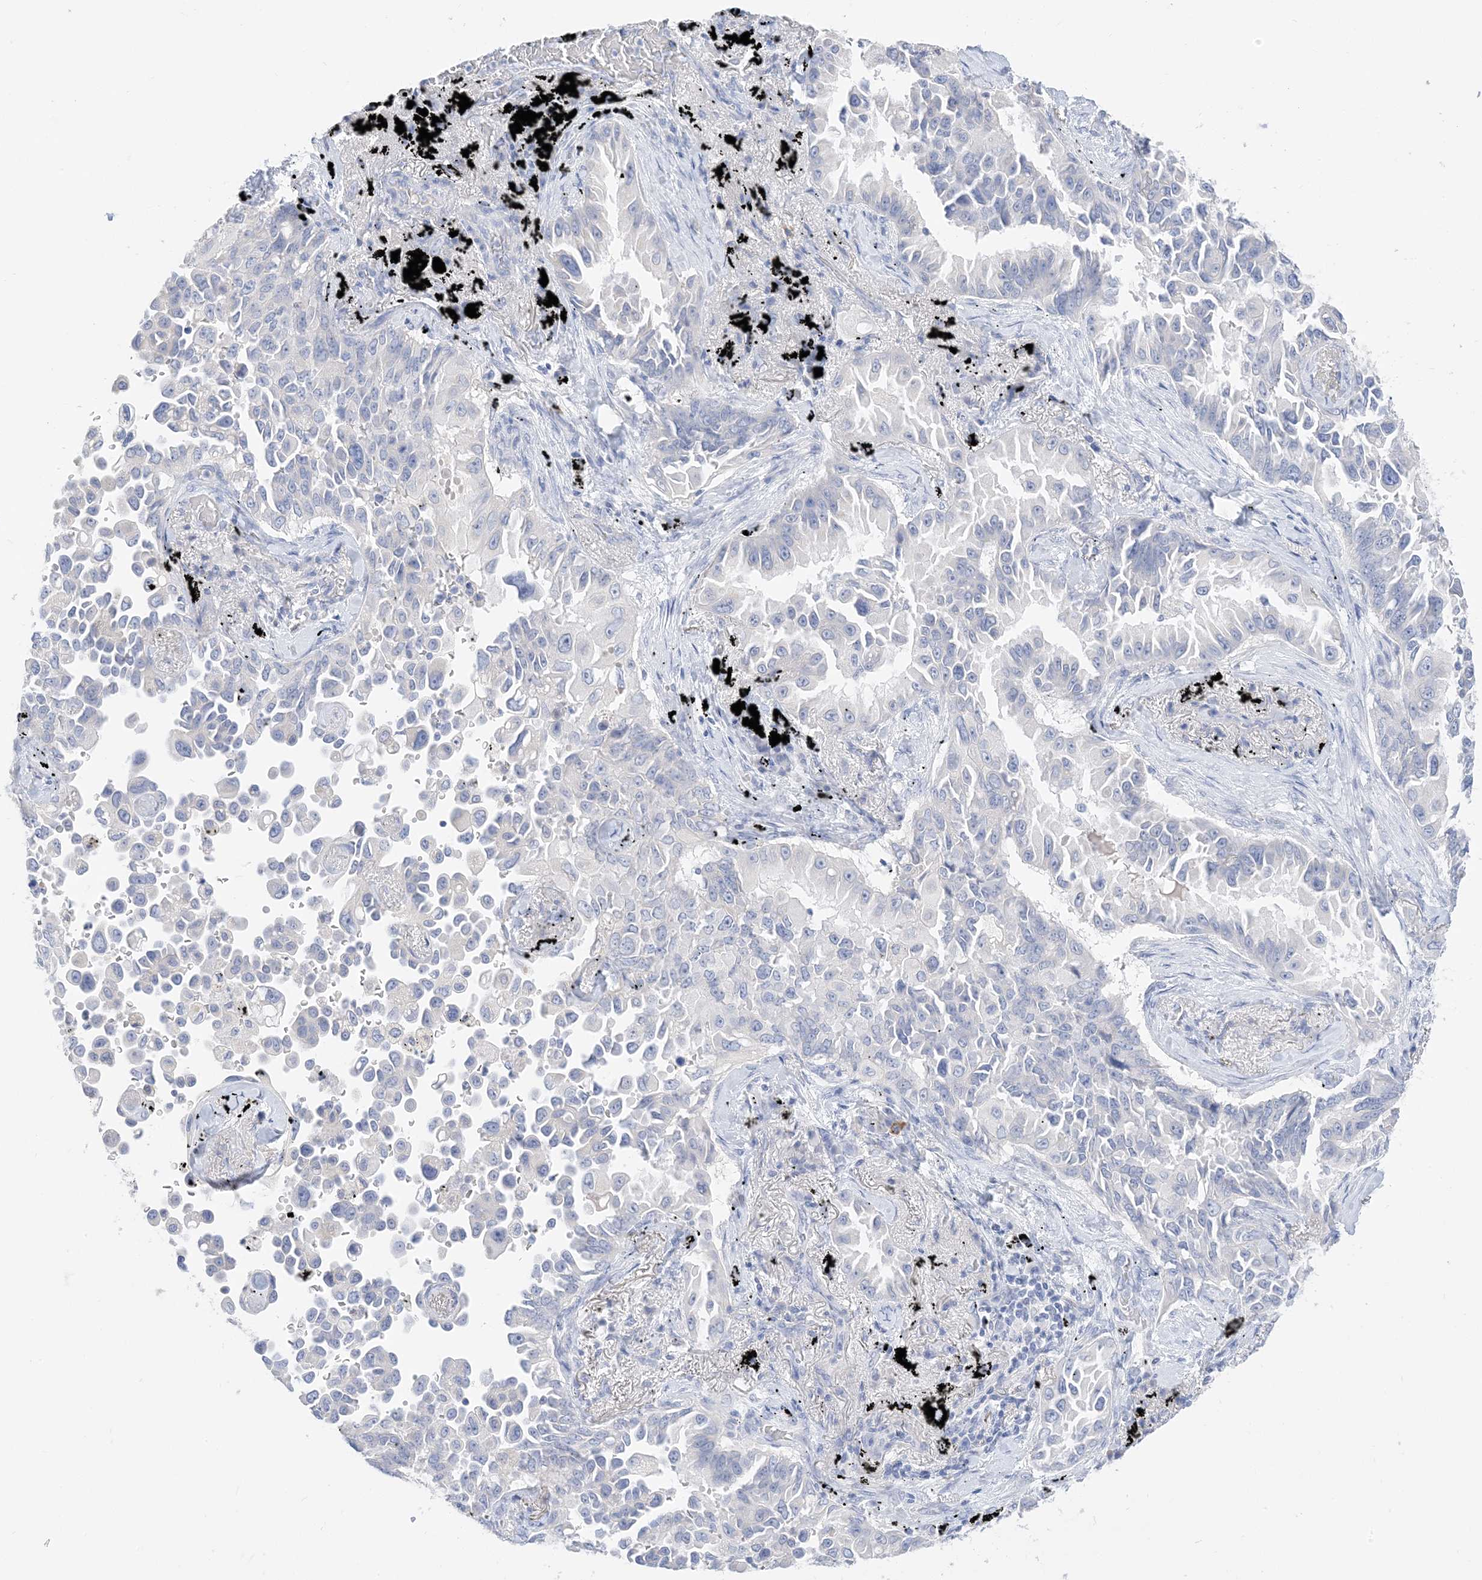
{"staining": {"intensity": "negative", "quantity": "none", "location": "none"}, "tissue": "lung cancer", "cell_type": "Tumor cells", "image_type": "cancer", "snomed": [{"axis": "morphology", "description": "Adenocarcinoma, NOS"}, {"axis": "topography", "description": "Lung"}], "caption": "Tumor cells show no significant staining in lung adenocarcinoma.", "gene": "MUC17", "patient": {"sex": "female", "age": 67}}